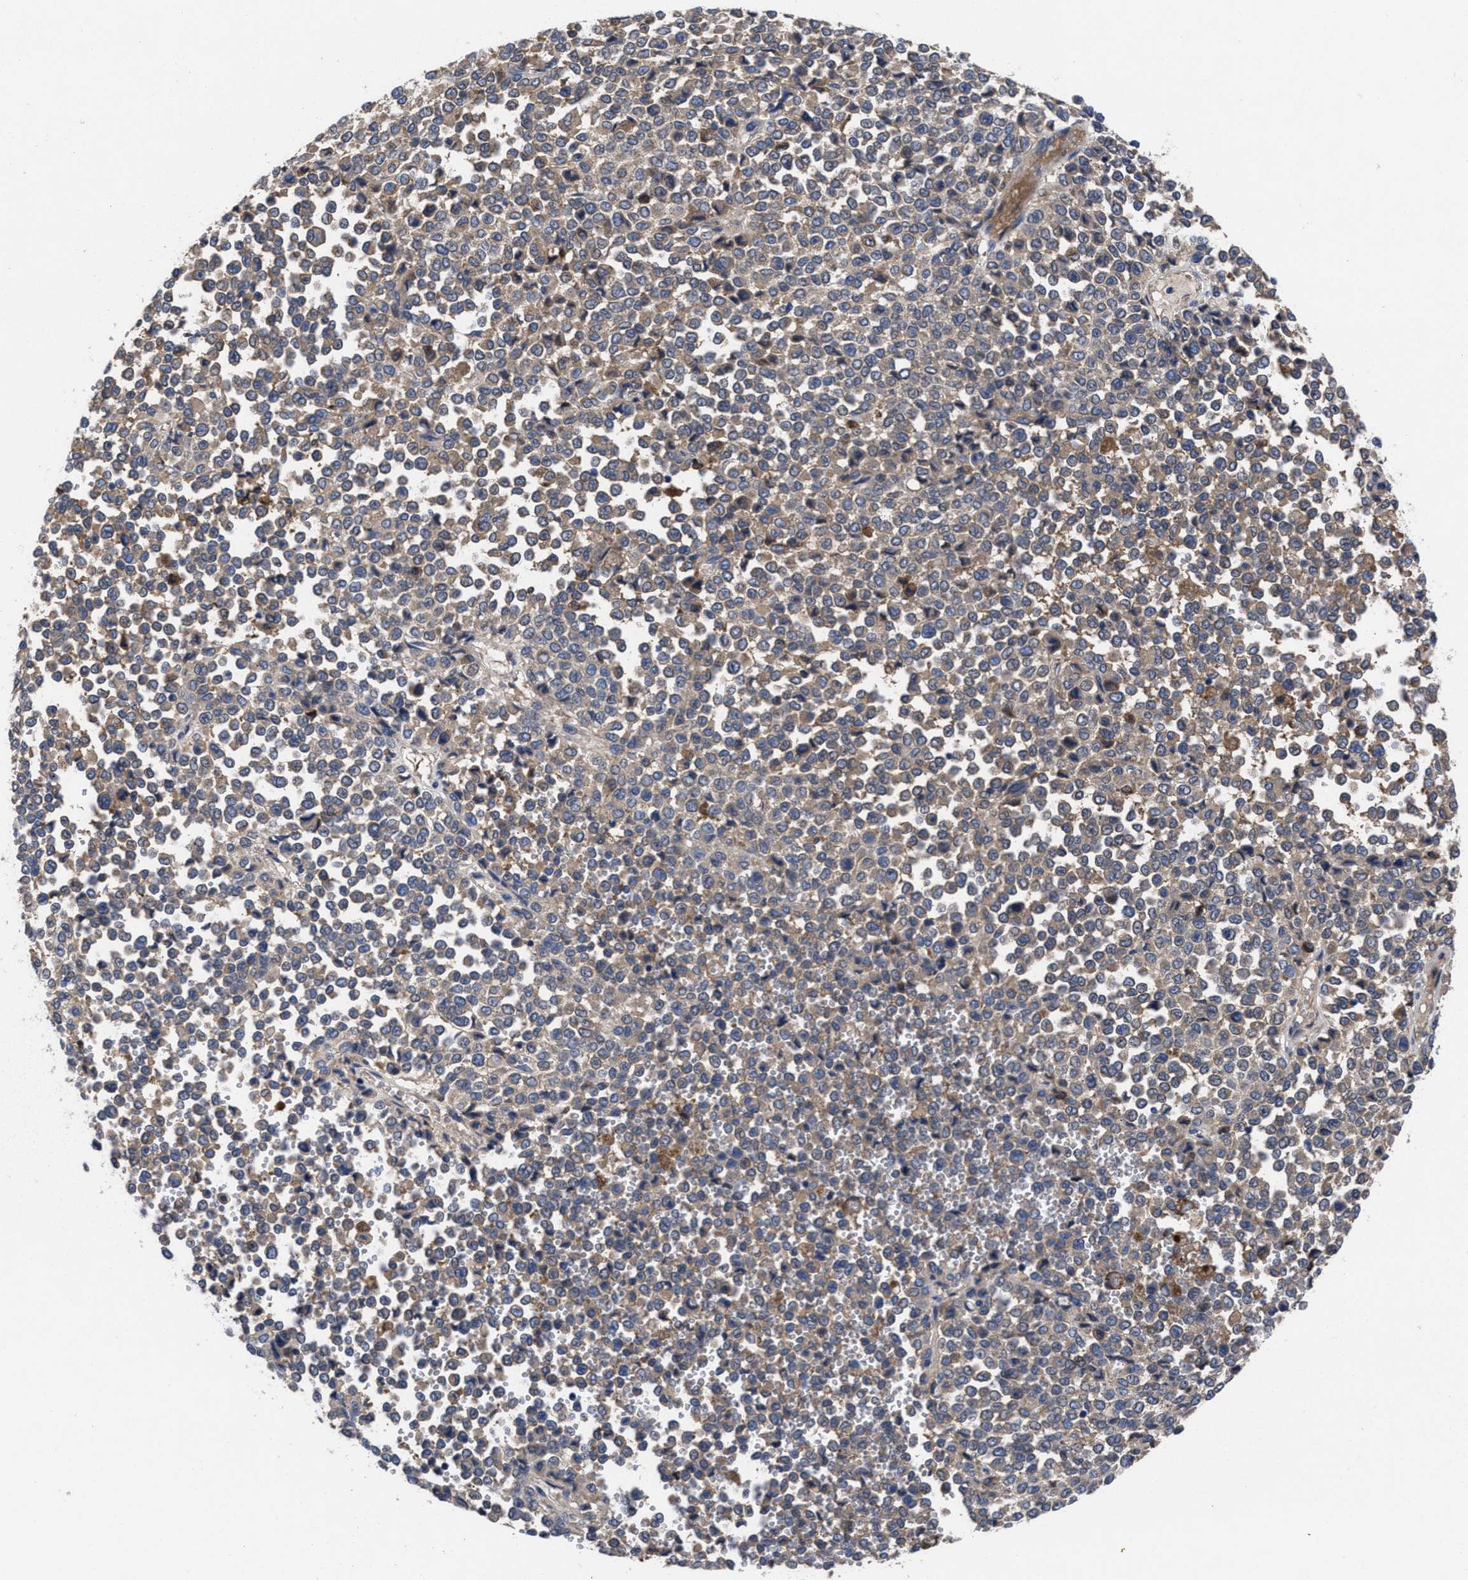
{"staining": {"intensity": "weak", "quantity": ">75%", "location": "cytoplasmic/membranous"}, "tissue": "melanoma", "cell_type": "Tumor cells", "image_type": "cancer", "snomed": [{"axis": "morphology", "description": "Malignant melanoma, Metastatic site"}, {"axis": "topography", "description": "Pancreas"}], "caption": "A low amount of weak cytoplasmic/membranous expression is identified in approximately >75% of tumor cells in malignant melanoma (metastatic site) tissue. (DAB IHC with brightfield microscopy, high magnification).", "gene": "TXNDC17", "patient": {"sex": "female", "age": 30}}